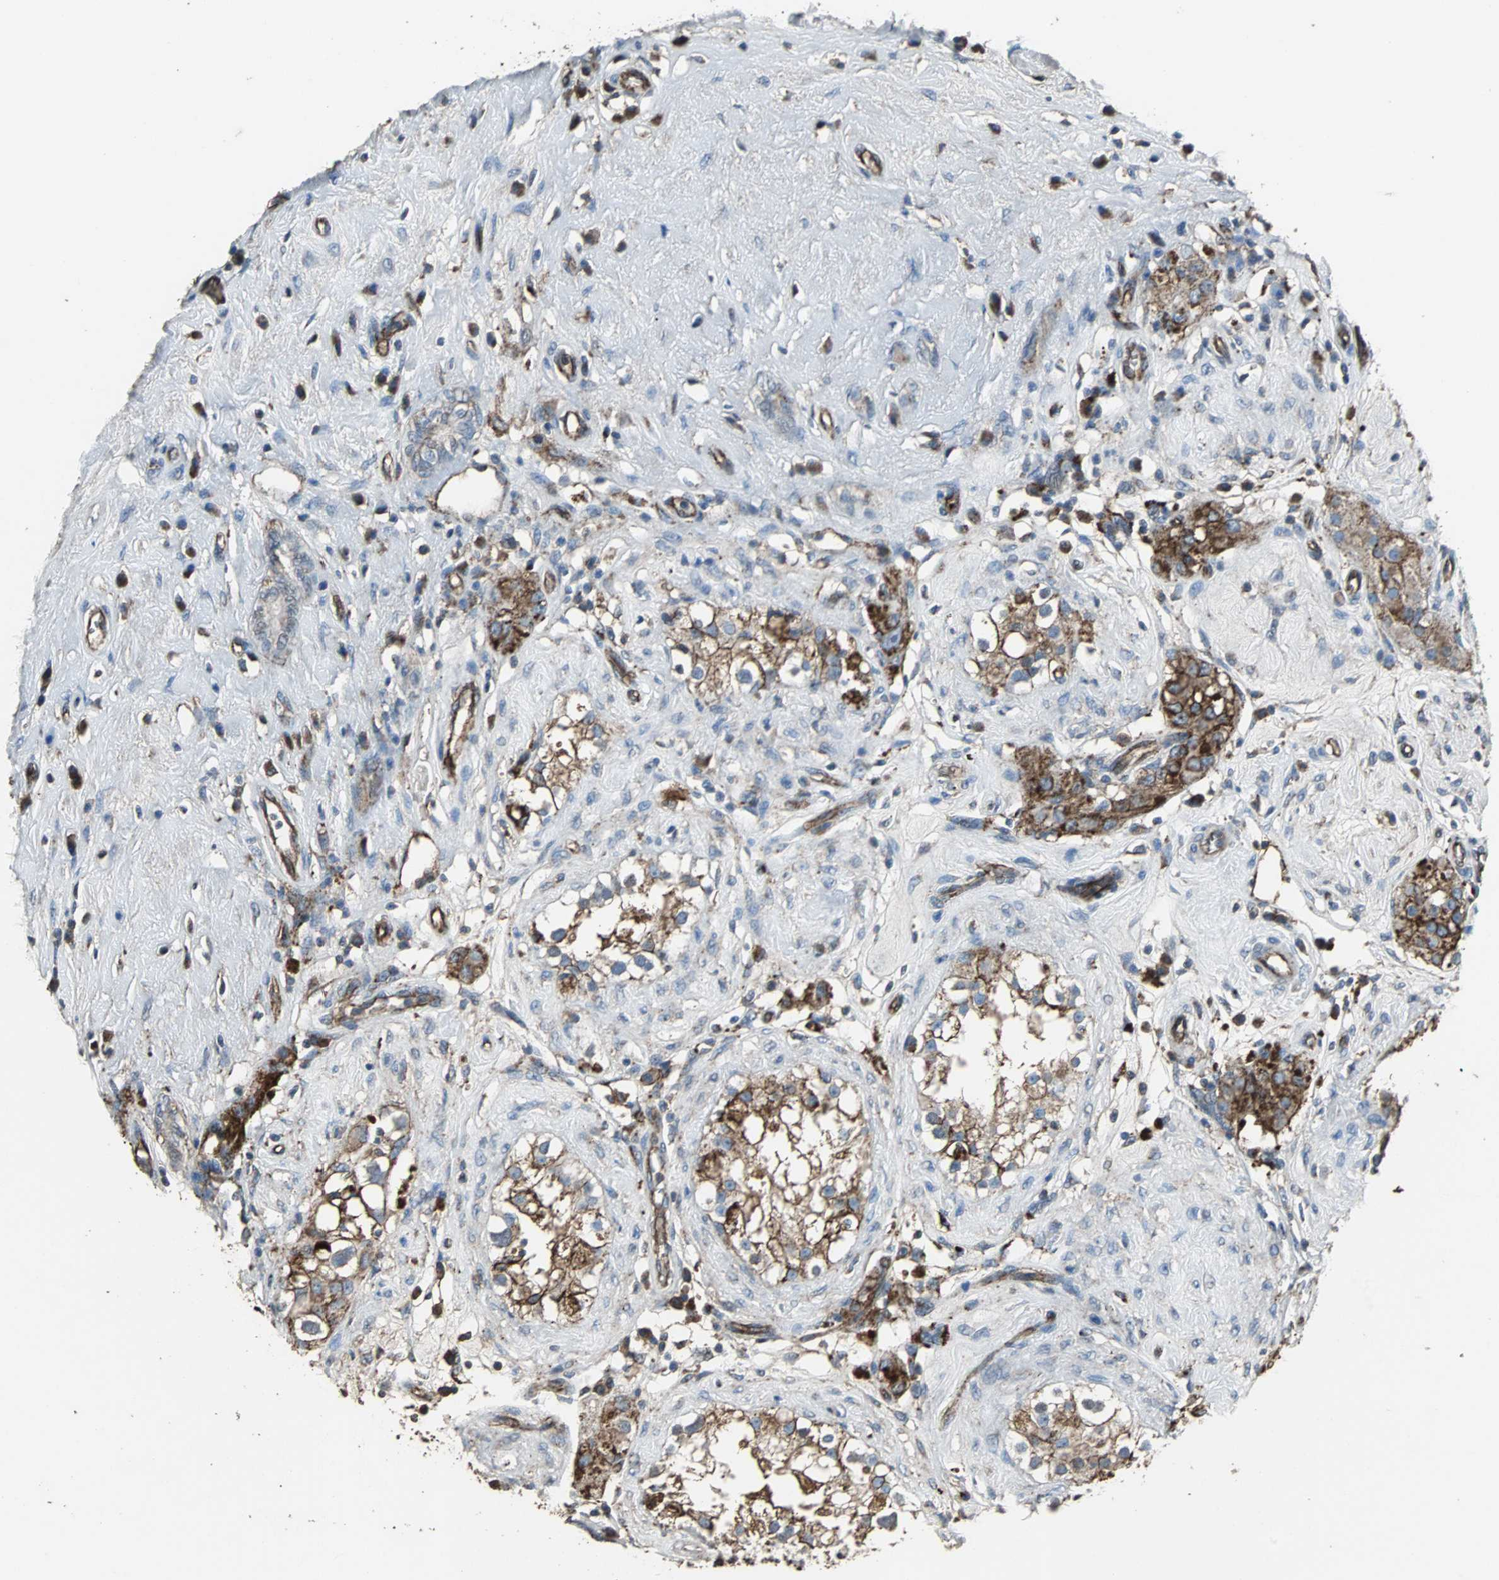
{"staining": {"intensity": "moderate", "quantity": ">75%", "location": "cytoplasmic/membranous"}, "tissue": "epididymis", "cell_type": "Glandular cells", "image_type": "normal", "snomed": [{"axis": "morphology", "description": "Normal tissue, NOS"}, {"axis": "morphology", "description": "Inflammation, NOS"}, {"axis": "topography", "description": "Epididymis"}], "caption": "Immunohistochemistry (IHC) staining of benign epididymis, which demonstrates medium levels of moderate cytoplasmic/membranous expression in about >75% of glandular cells indicating moderate cytoplasmic/membranous protein positivity. The staining was performed using DAB (brown) for protein detection and nuclei were counterstained in hematoxylin (blue).", "gene": "F11R", "patient": {"sex": "male", "age": 84}}